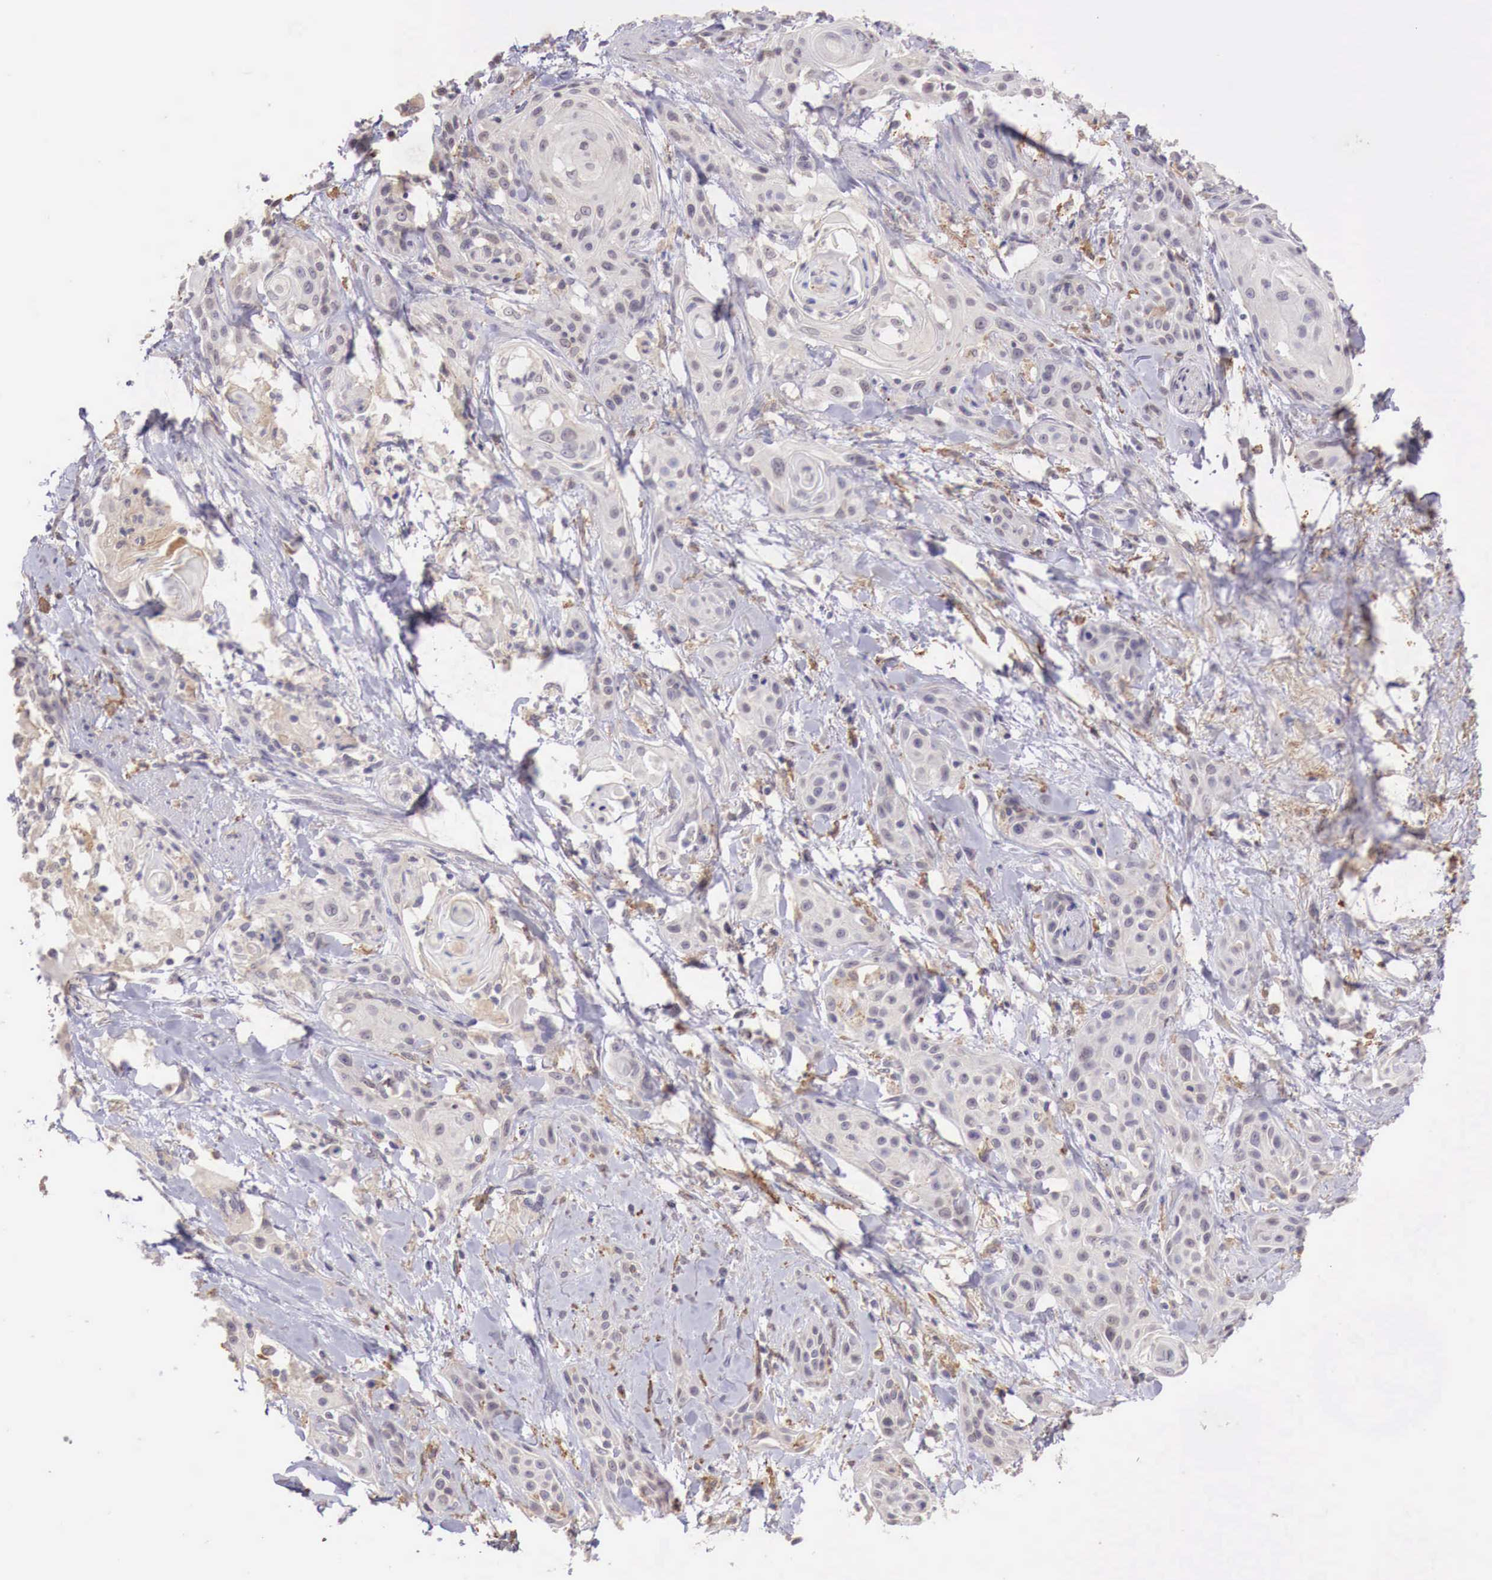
{"staining": {"intensity": "weak", "quantity": "<25%", "location": "cytoplasmic/membranous"}, "tissue": "skin cancer", "cell_type": "Tumor cells", "image_type": "cancer", "snomed": [{"axis": "morphology", "description": "Squamous cell carcinoma, NOS"}, {"axis": "topography", "description": "Skin"}, {"axis": "topography", "description": "Anal"}], "caption": "Skin cancer (squamous cell carcinoma) was stained to show a protein in brown. There is no significant expression in tumor cells.", "gene": "CHRDL1", "patient": {"sex": "male", "age": 64}}